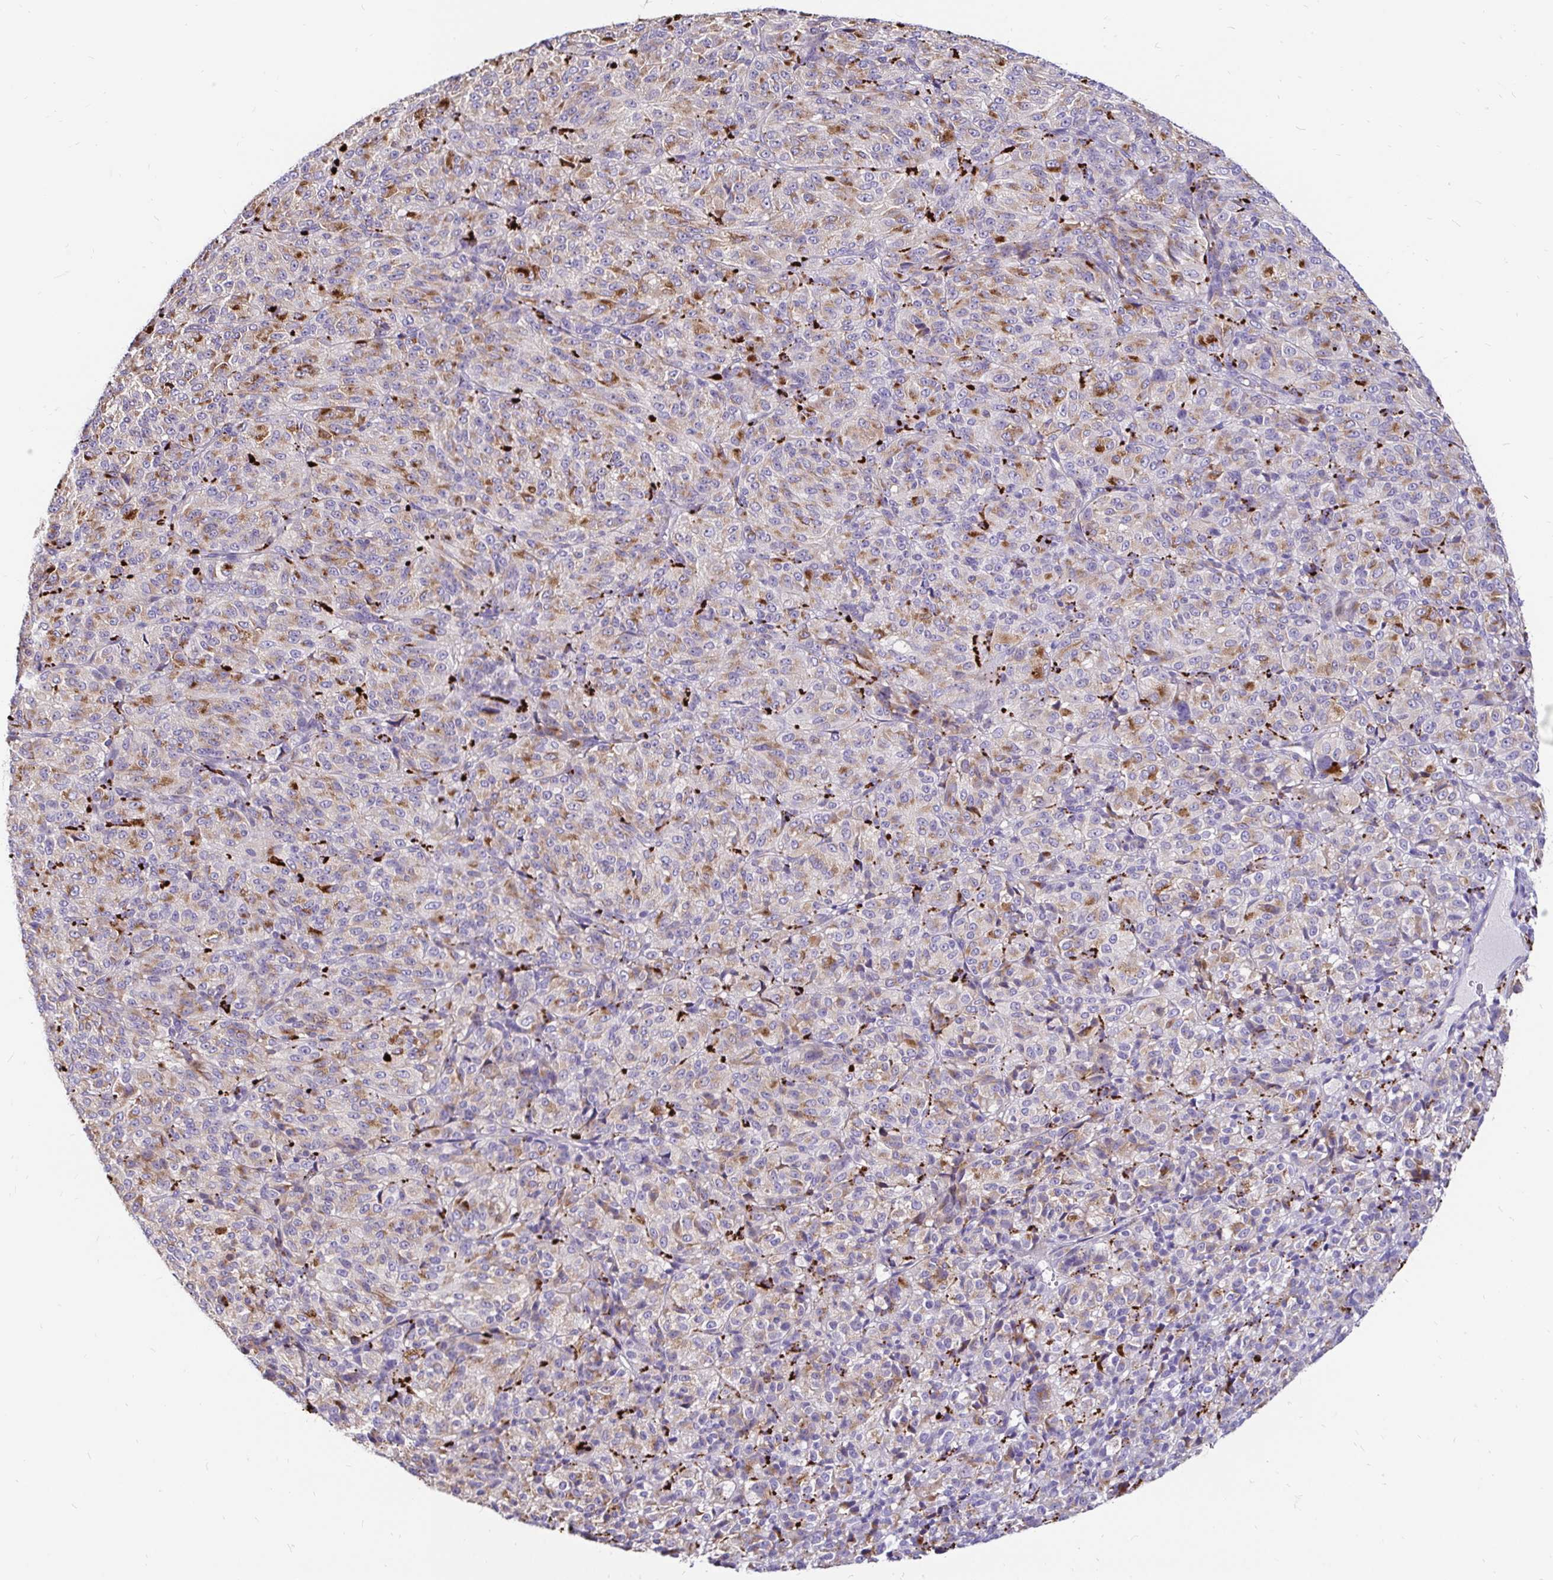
{"staining": {"intensity": "moderate", "quantity": "<25%", "location": "cytoplasmic/membranous"}, "tissue": "melanoma", "cell_type": "Tumor cells", "image_type": "cancer", "snomed": [{"axis": "morphology", "description": "Malignant melanoma, Metastatic site"}, {"axis": "topography", "description": "Brain"}], "caption": "Moderate cytoplasmic/membranous staining is appreciated in about <25% of tumor cells in malignant melanoma (metastatic site).", "gene": "FUCA1", "patient": {"sex": "female", "age": 56}}